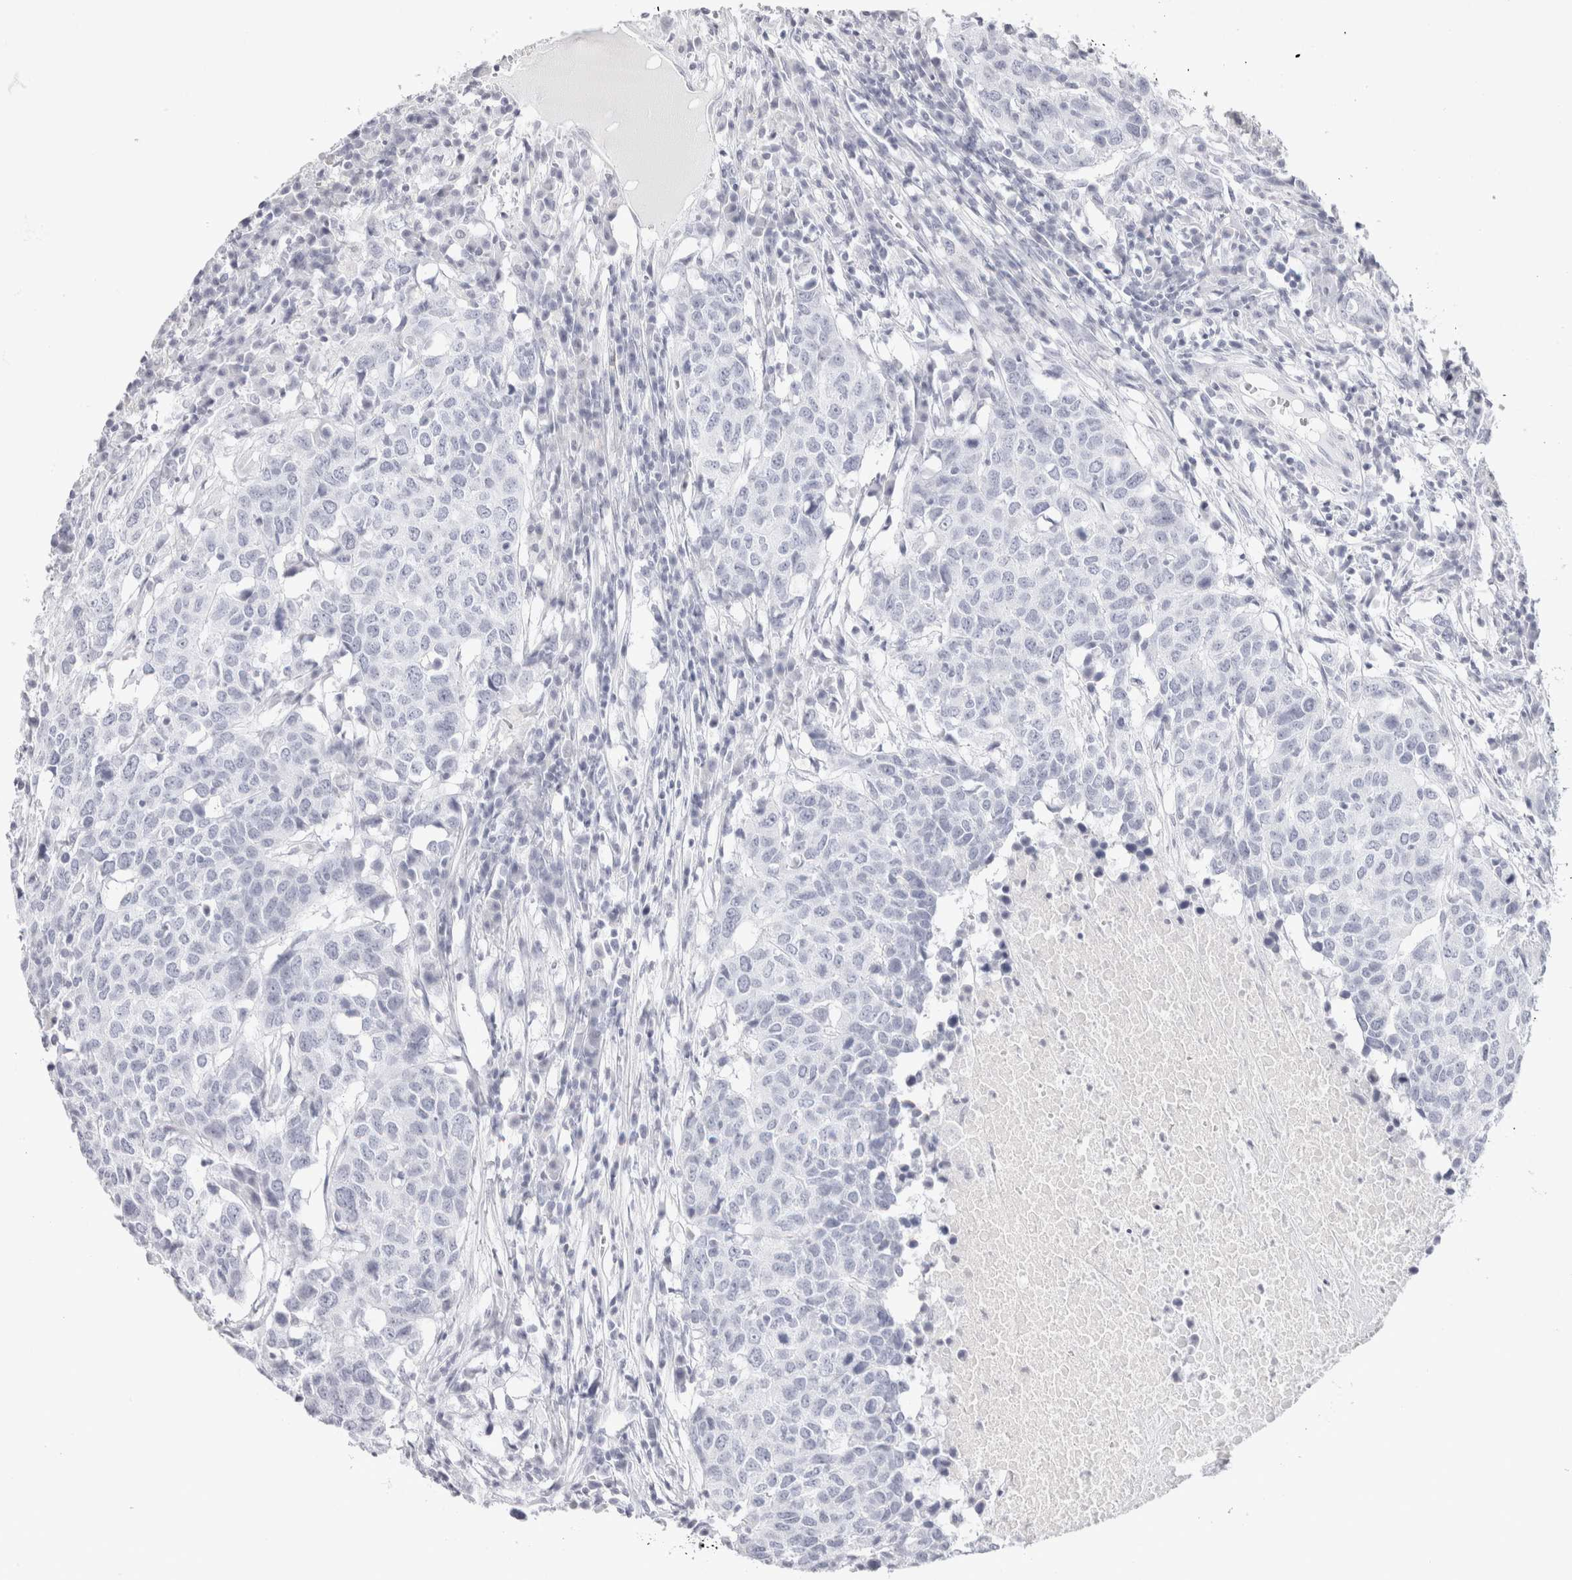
{"staining": {"intensity": "negative", "quantity": "none", "location": "none"}, "tissue": "head and neck cancer", "cell_type": "Tumor cells", "image_type": "cancer", "snomed": [{"axis": "morphology", "description": "Squamous cell carcinoma, NOS"}, {"axis": "topography", "description": "Head-Neck"}], "caption": "Tumor cells are negative for protein expression in human head and neck cancer (squamous cell carcinoma).", "gene": "GARIN1A", "patient": {"sex": "male", "age": 66}}